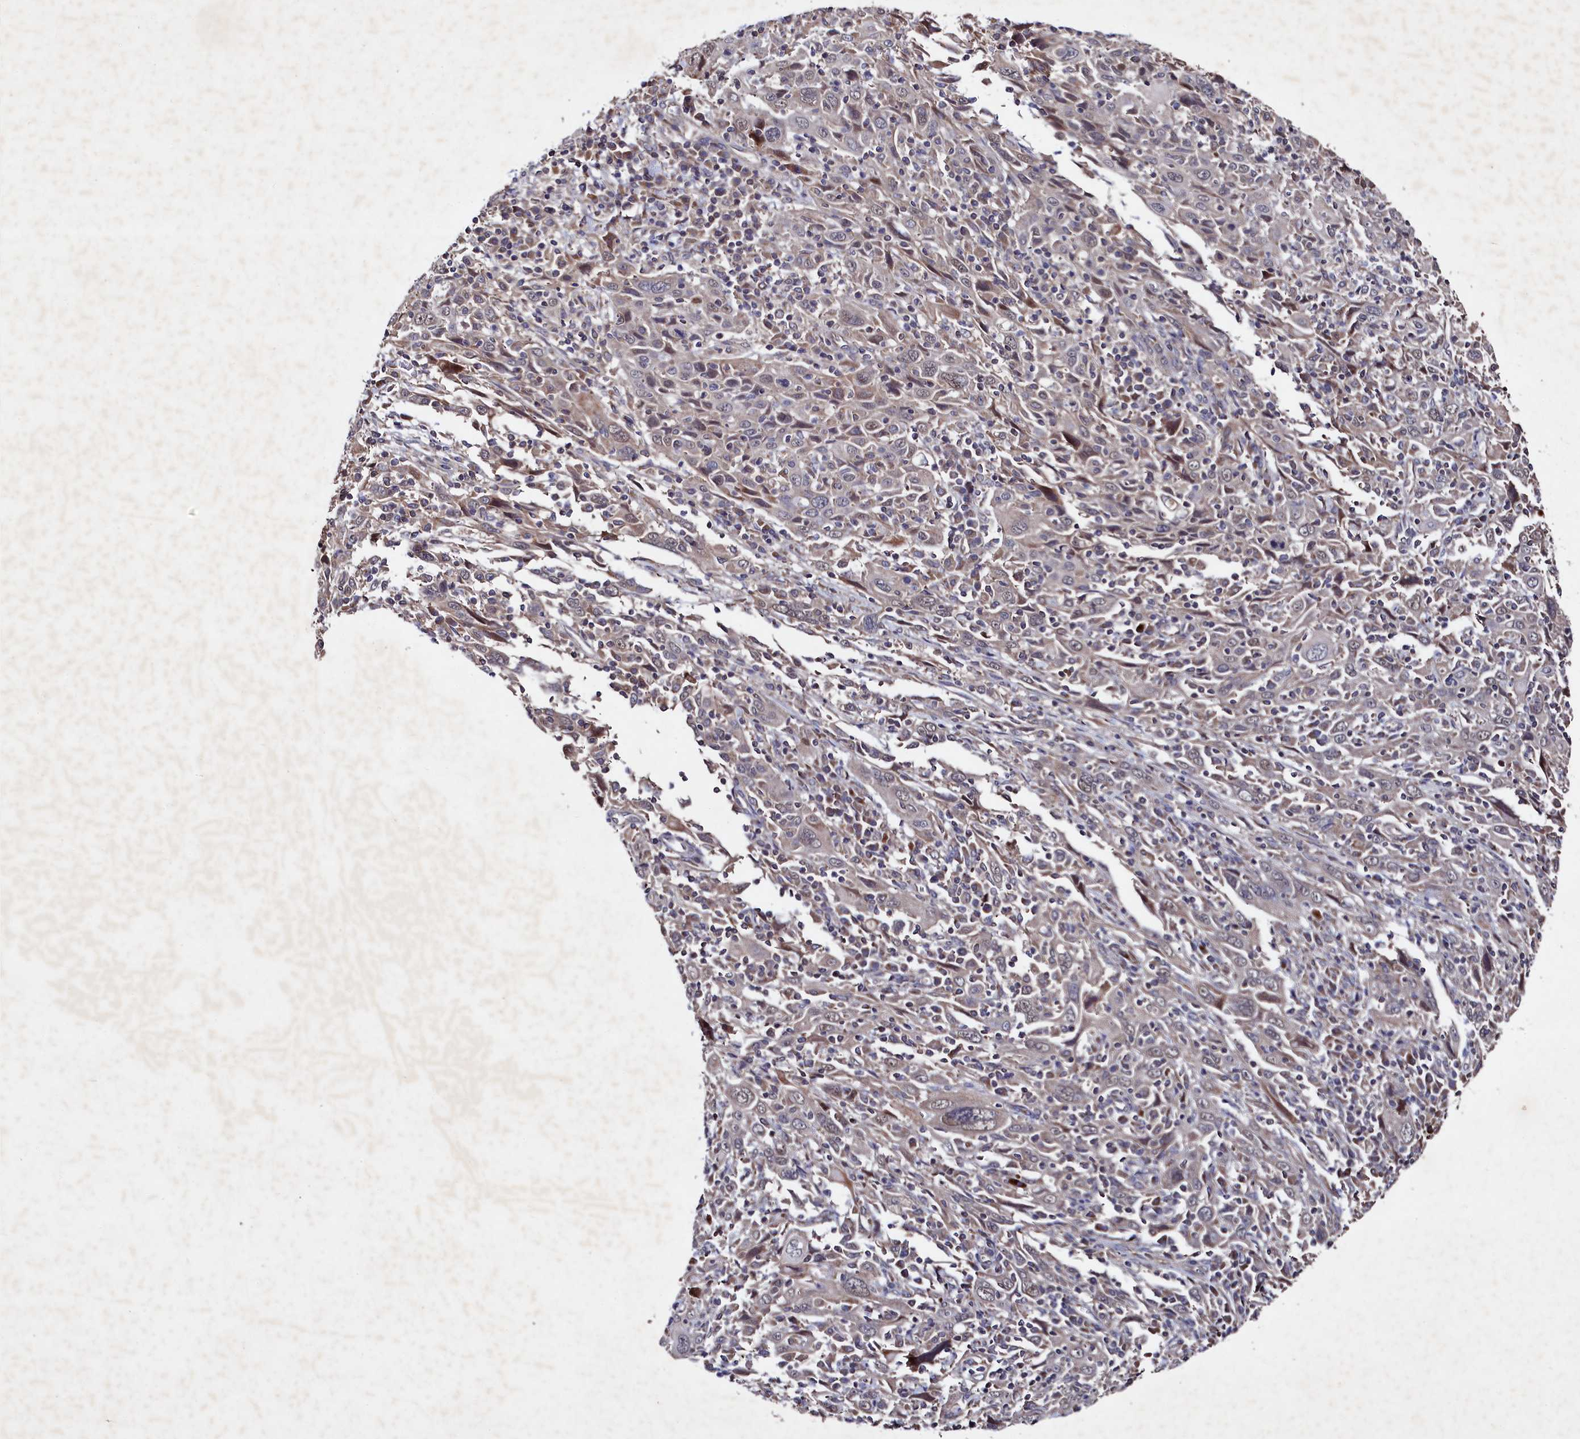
{"staining": {"intensity": "negative", "quantity": "none", "location": "none"}, "tissue": "cervical cancer", "cell_type": "Tumor cells", "image_type": "cancer", "snomed": [{"axis": "morphology", "description": "Squamous cell carcinoma, NOS"}, {"axis": "topography", "description": "Cervix"}], "caption": "Cervical squamous cell carcinoma was stained to show a protein in brown. There is no significant positivity in tumor cells. The staining was performed using DAB to visualize the protein expression in brown, while the nuclei were stained in blue with hematoxylin (Magnification: 20x).", "gene": "SUPV3L1", "patient": {"sex": "female", "age": 46}}